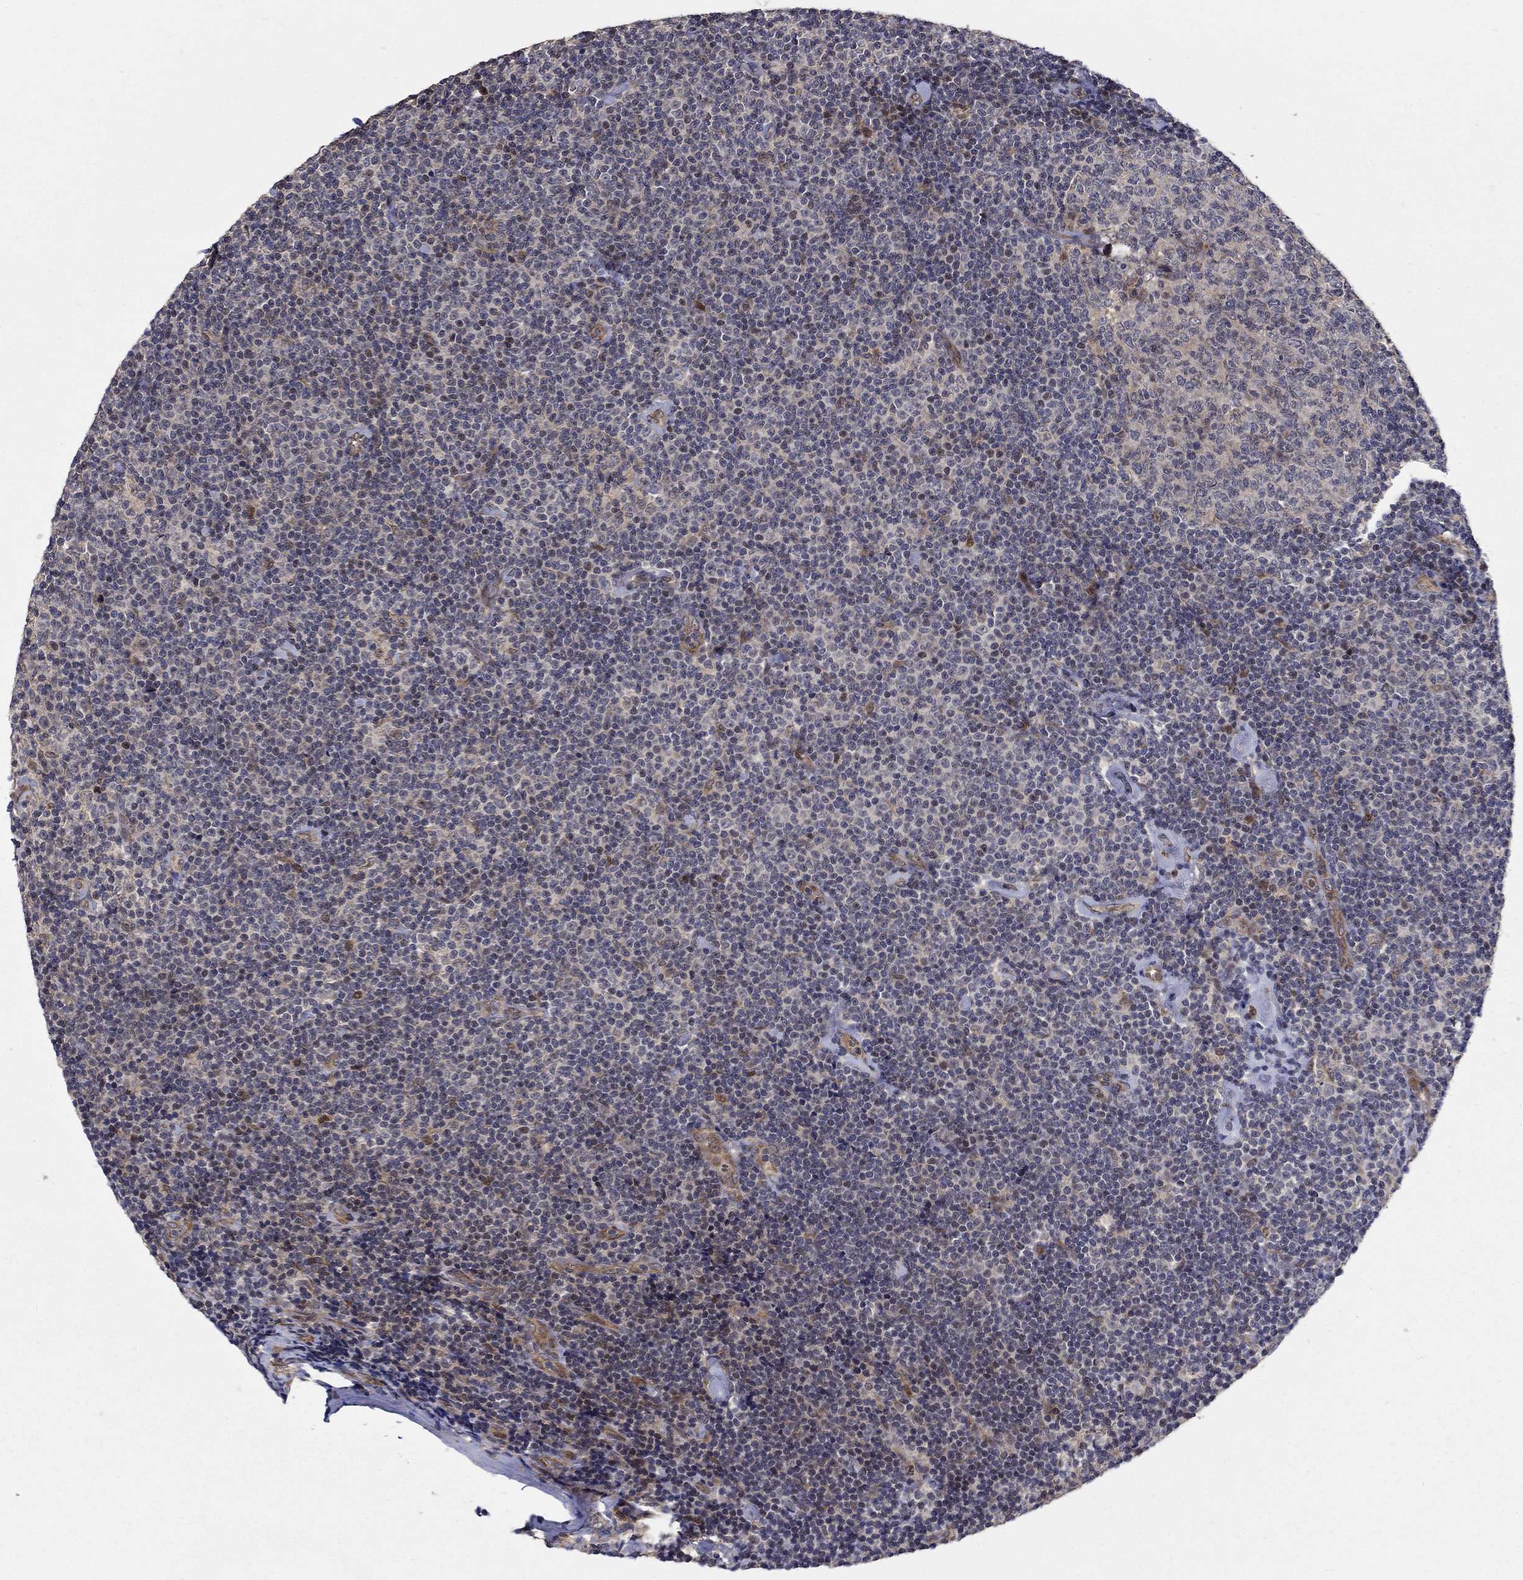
{"staining": {"intensity": "negative", "quantity": "none", "location": "none"}, "tissue": "lymphoma", "cell_type": "Tumor cells", "image_type": "cancer", "snomed": [{"axis": "morphology", "description": "Malignant lymphoma, non-Hodgkin's type, Low grade"}, {"axis": "topography", "description": "Lymph node"}], "caption": "DAB (3,3'-diaminobenzidine) immunohistochemical staining of lymphoma shows no significant positivity in tumor cells. (DAB (3,3'-diaminobenzidine) IHC visualized using brightfield microscopy, high magnification).", "gene": "ZNF594", "patient": {"sex": "male", "age": 81}}